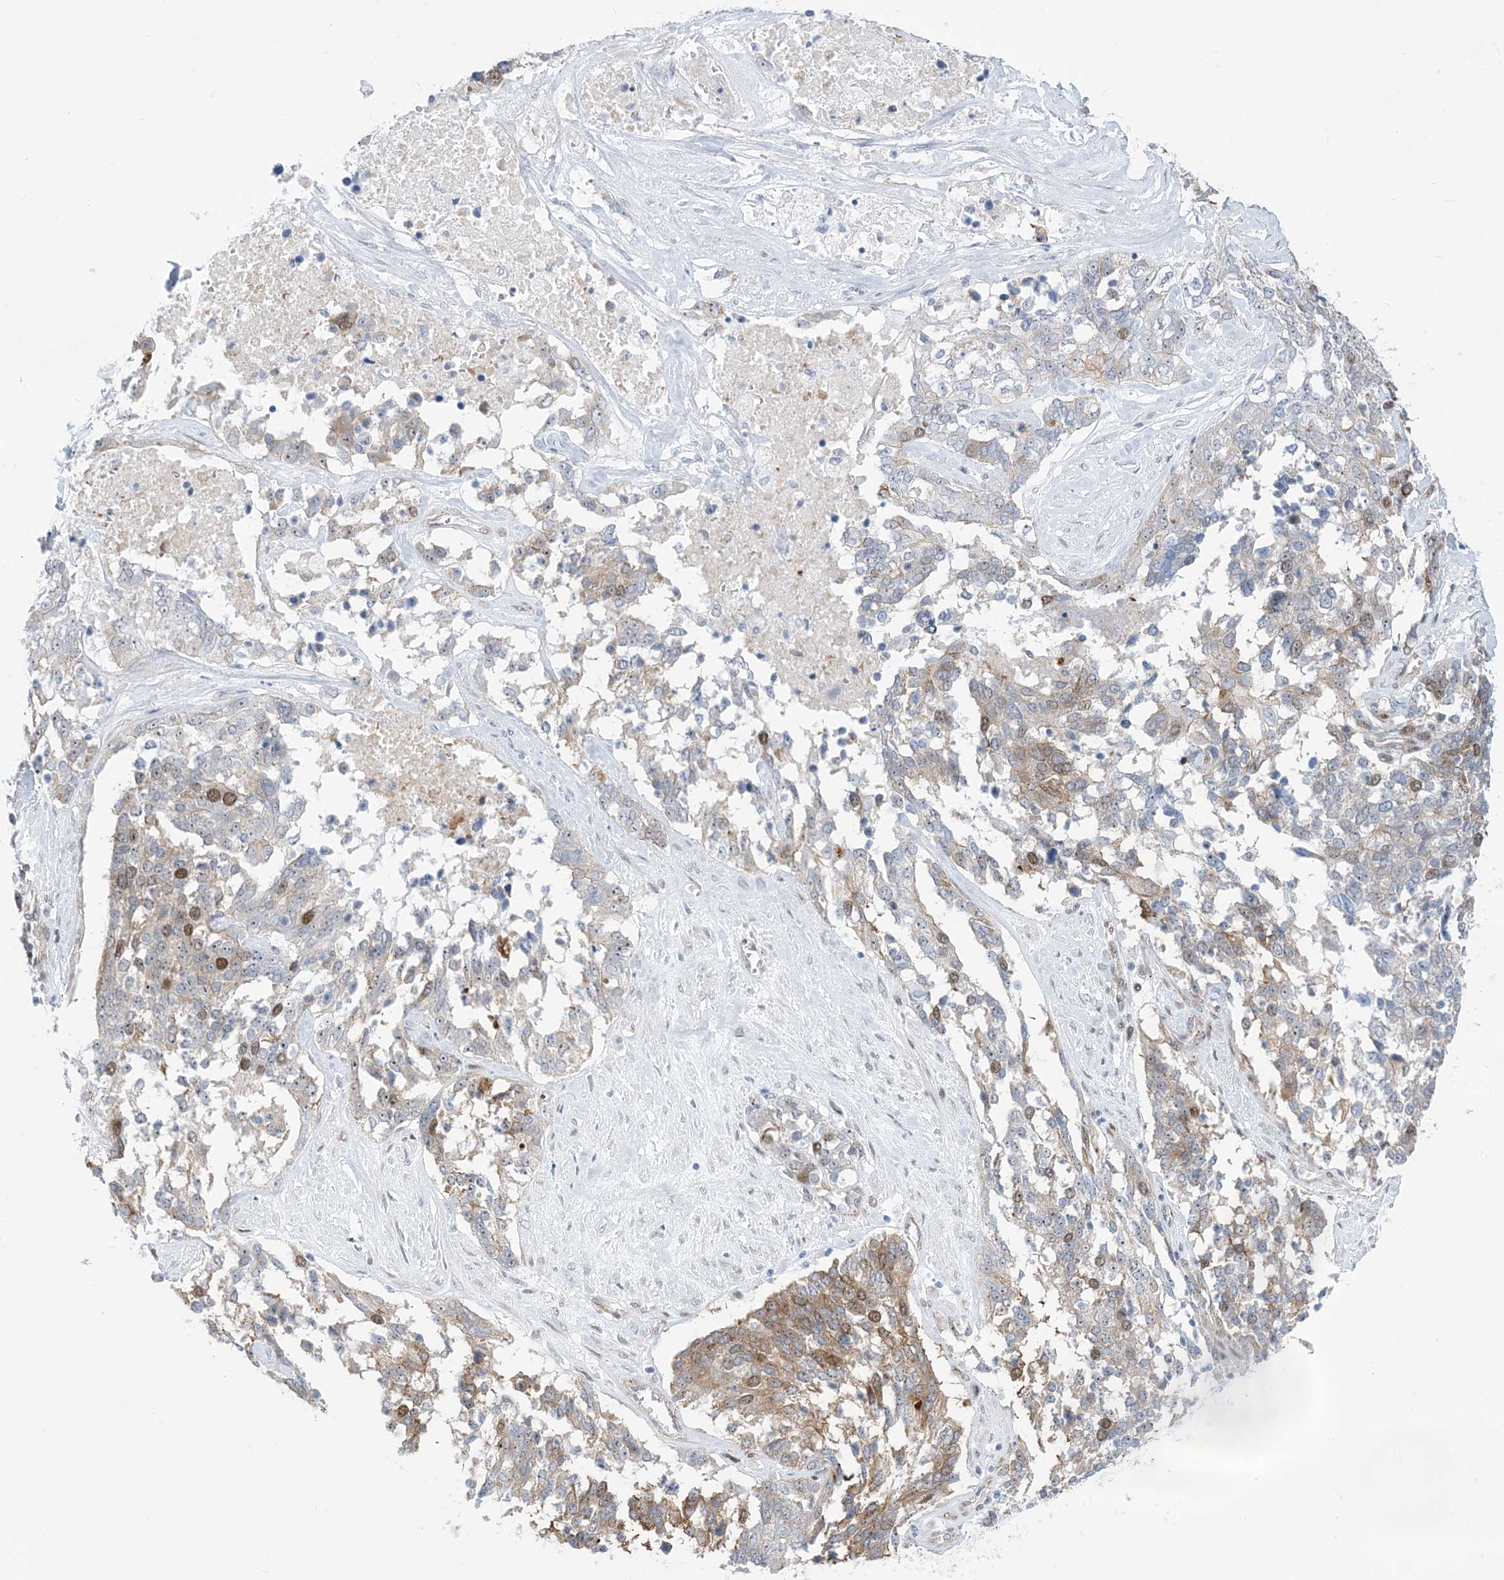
{"staining": {"intensity": "moderate", "quantity": "<25%", "location": "cytoplasmic/membranous,nuclear"}, "tissue": "ovarian cancer", "cell_type": "Tumor cells", "image_type": "cancer", "snomed": [{"axis": "morphology", "description": "Cystadenocarcinoma, serous, NOS"}, {"axis": "topography", "description": "Ovary"}], "caption": "A histopathology image showing moderate cytoplasmic/membranous and nuclear positivity in approximately <25% of tumor cells in ovarian cancer (serous cystadenocarcinoma), as visualized by brown immunohistochemical staining.", "gene": "MARS2", "patient": {"sex": "female", "age": 44}}